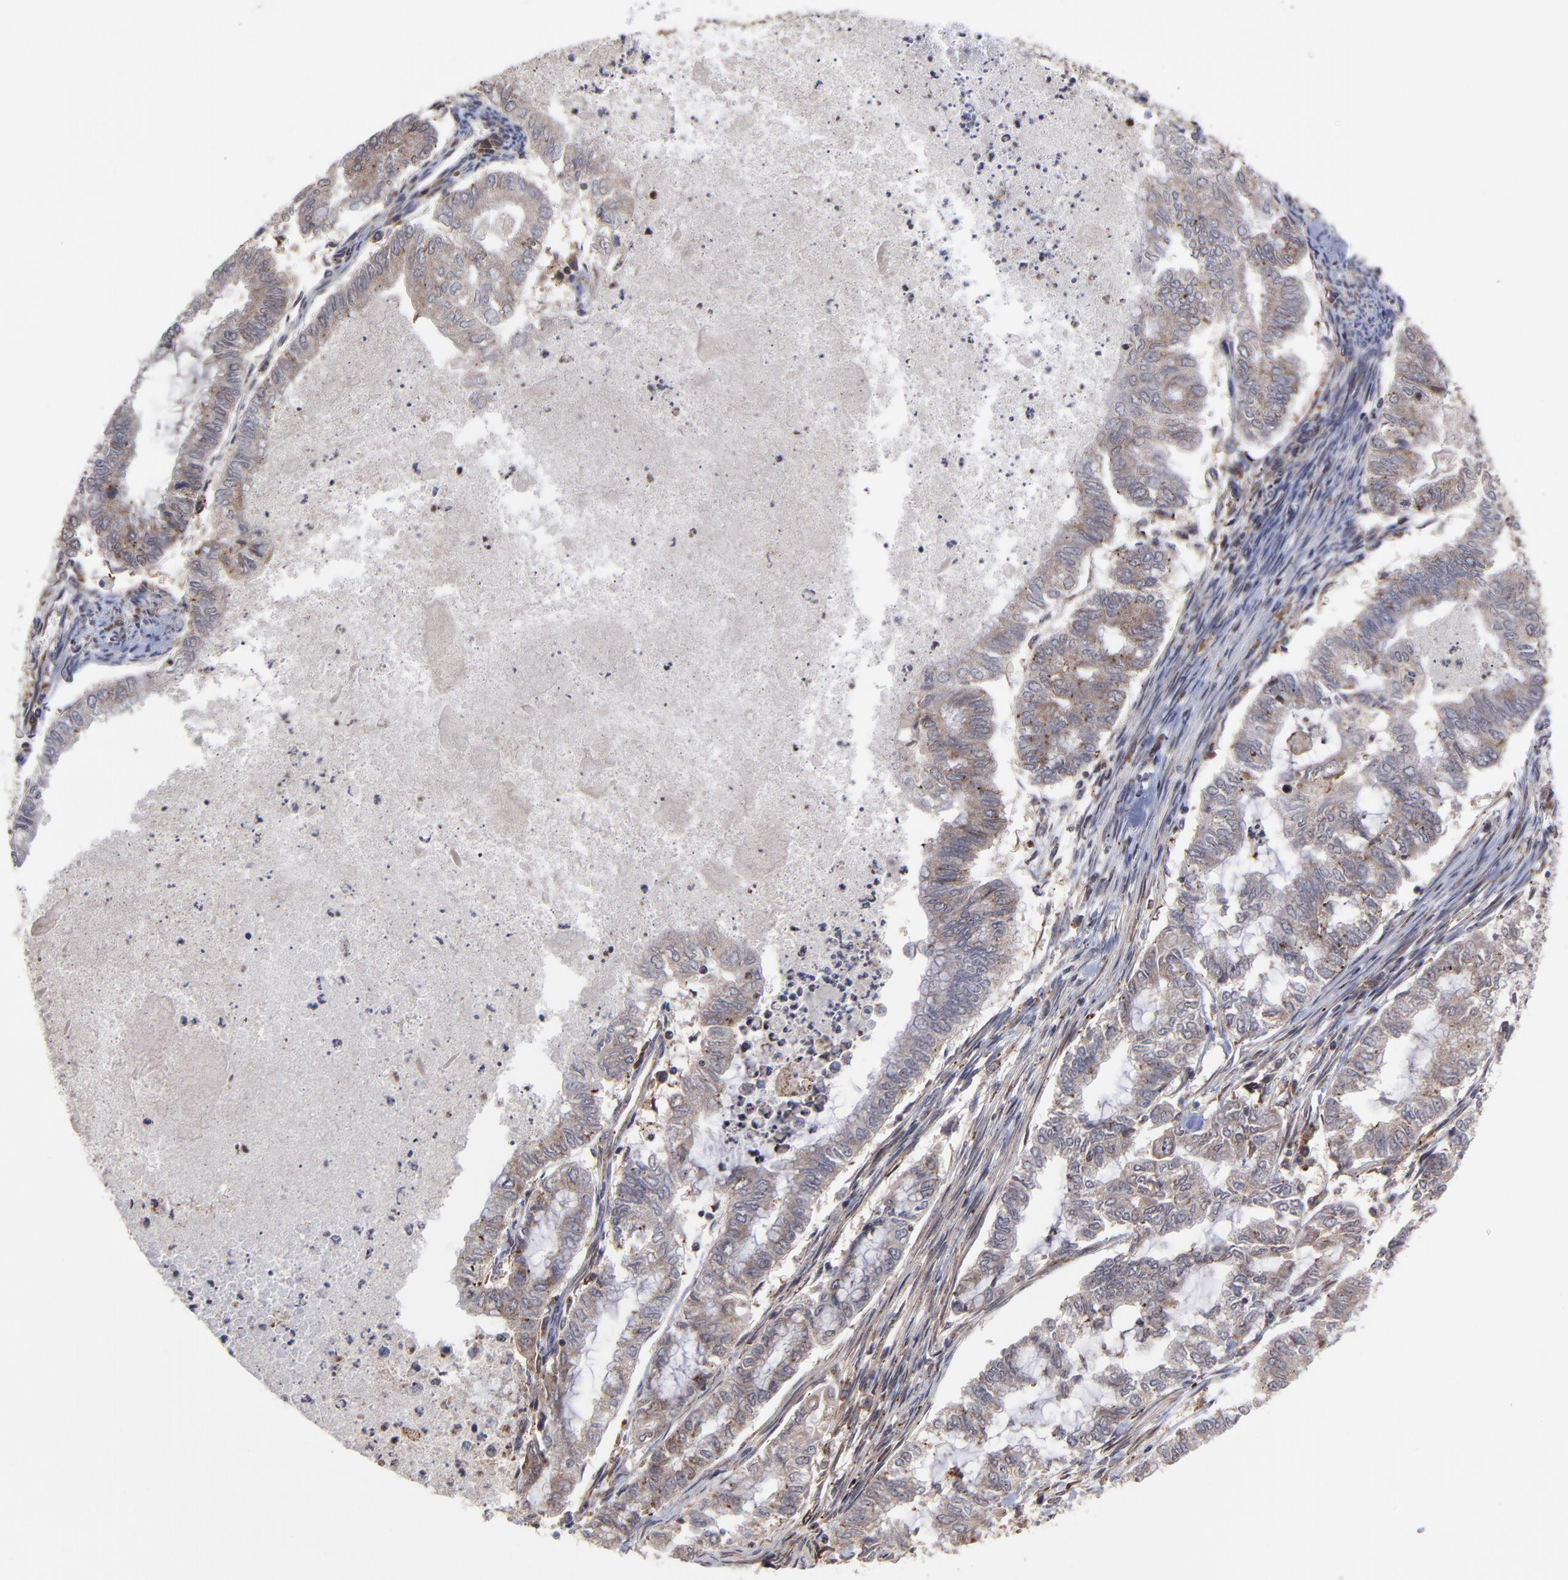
{"staining": {"intensity": "moderate", "quantity": "25%-75%", "location": "nuclear"}, "tissue": "endometrial cancer", "cell_type": "Tumor cells", "image_type": "cancer", "snomed": [{"axis": "morphology", "description": "Adenocarcinoma, NOS"}, {"axis": "topography", "description": "Endometrium"}], "caption": "Immunohistochemical staining of endometrial cancer (adenocarcinoma) demonstrates moderate nuclear protein expression in about 25%-75% of tumor cells. The staining is performed using DAB brown chromogen to label protein expression. The nuclei are counter-stained blue using hematoxylin.", "gene": "UBE2L6", "patient": {"sex": "female", "age": 79}}